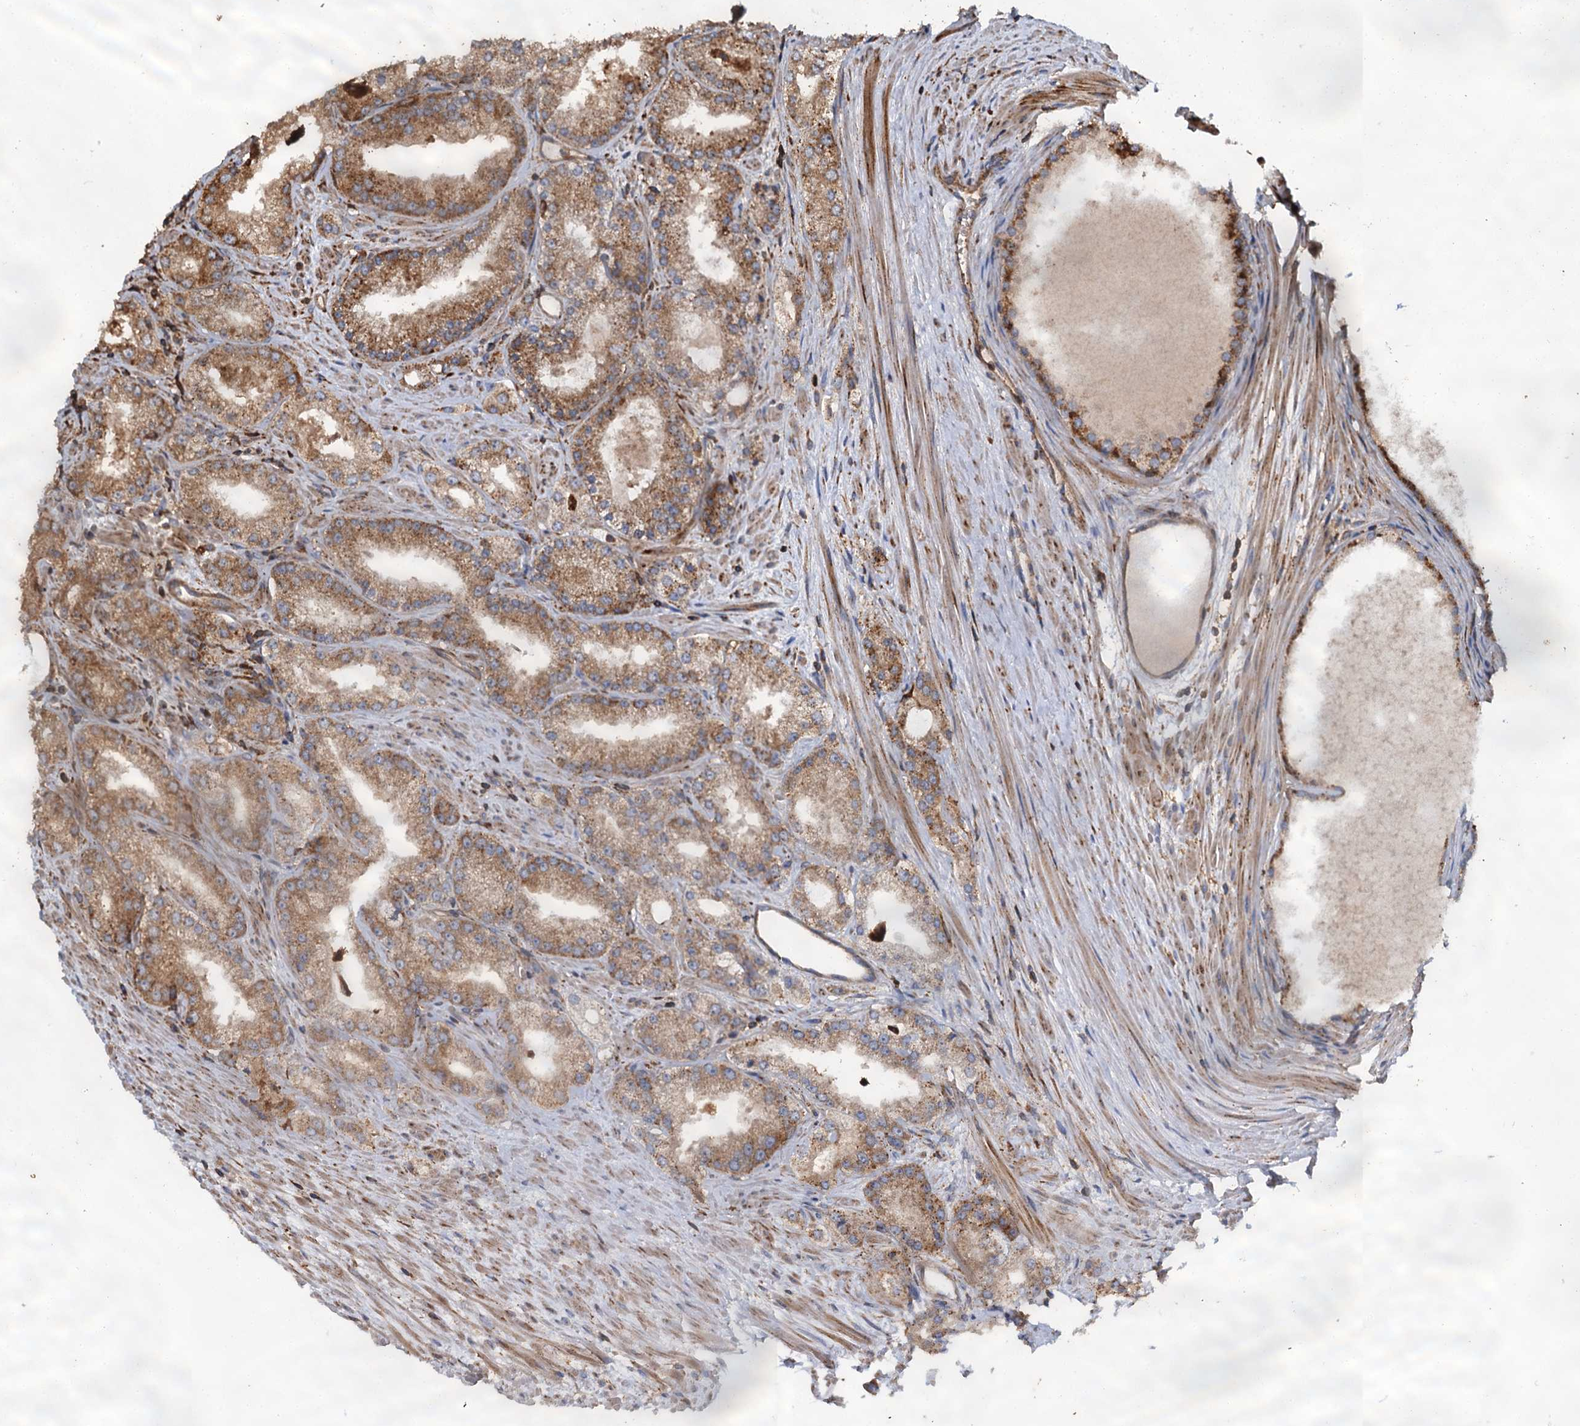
{"staining": {"intensity": "moderate", "quantity": ">75%", "location": "cytoplasmic/membranous"}, "tissue": "prostate cancer", "cell_type": "Tumor cells", "image_type": "cancer", "snomed": [{"axis": "morphology", "description": "Adenocarcinoma, Low grade"}, {"axis": "topography", "description": "Prostate"}], "caption": "Immunohistochemical staining of prostate low-grade adenocarcinoma displays medium levels of moderate cytoplasmic/membranous protein positivity in about >75% of tumor cells.", "gene": "WDR73", "patient": {"sex": "male", "age": 69}}